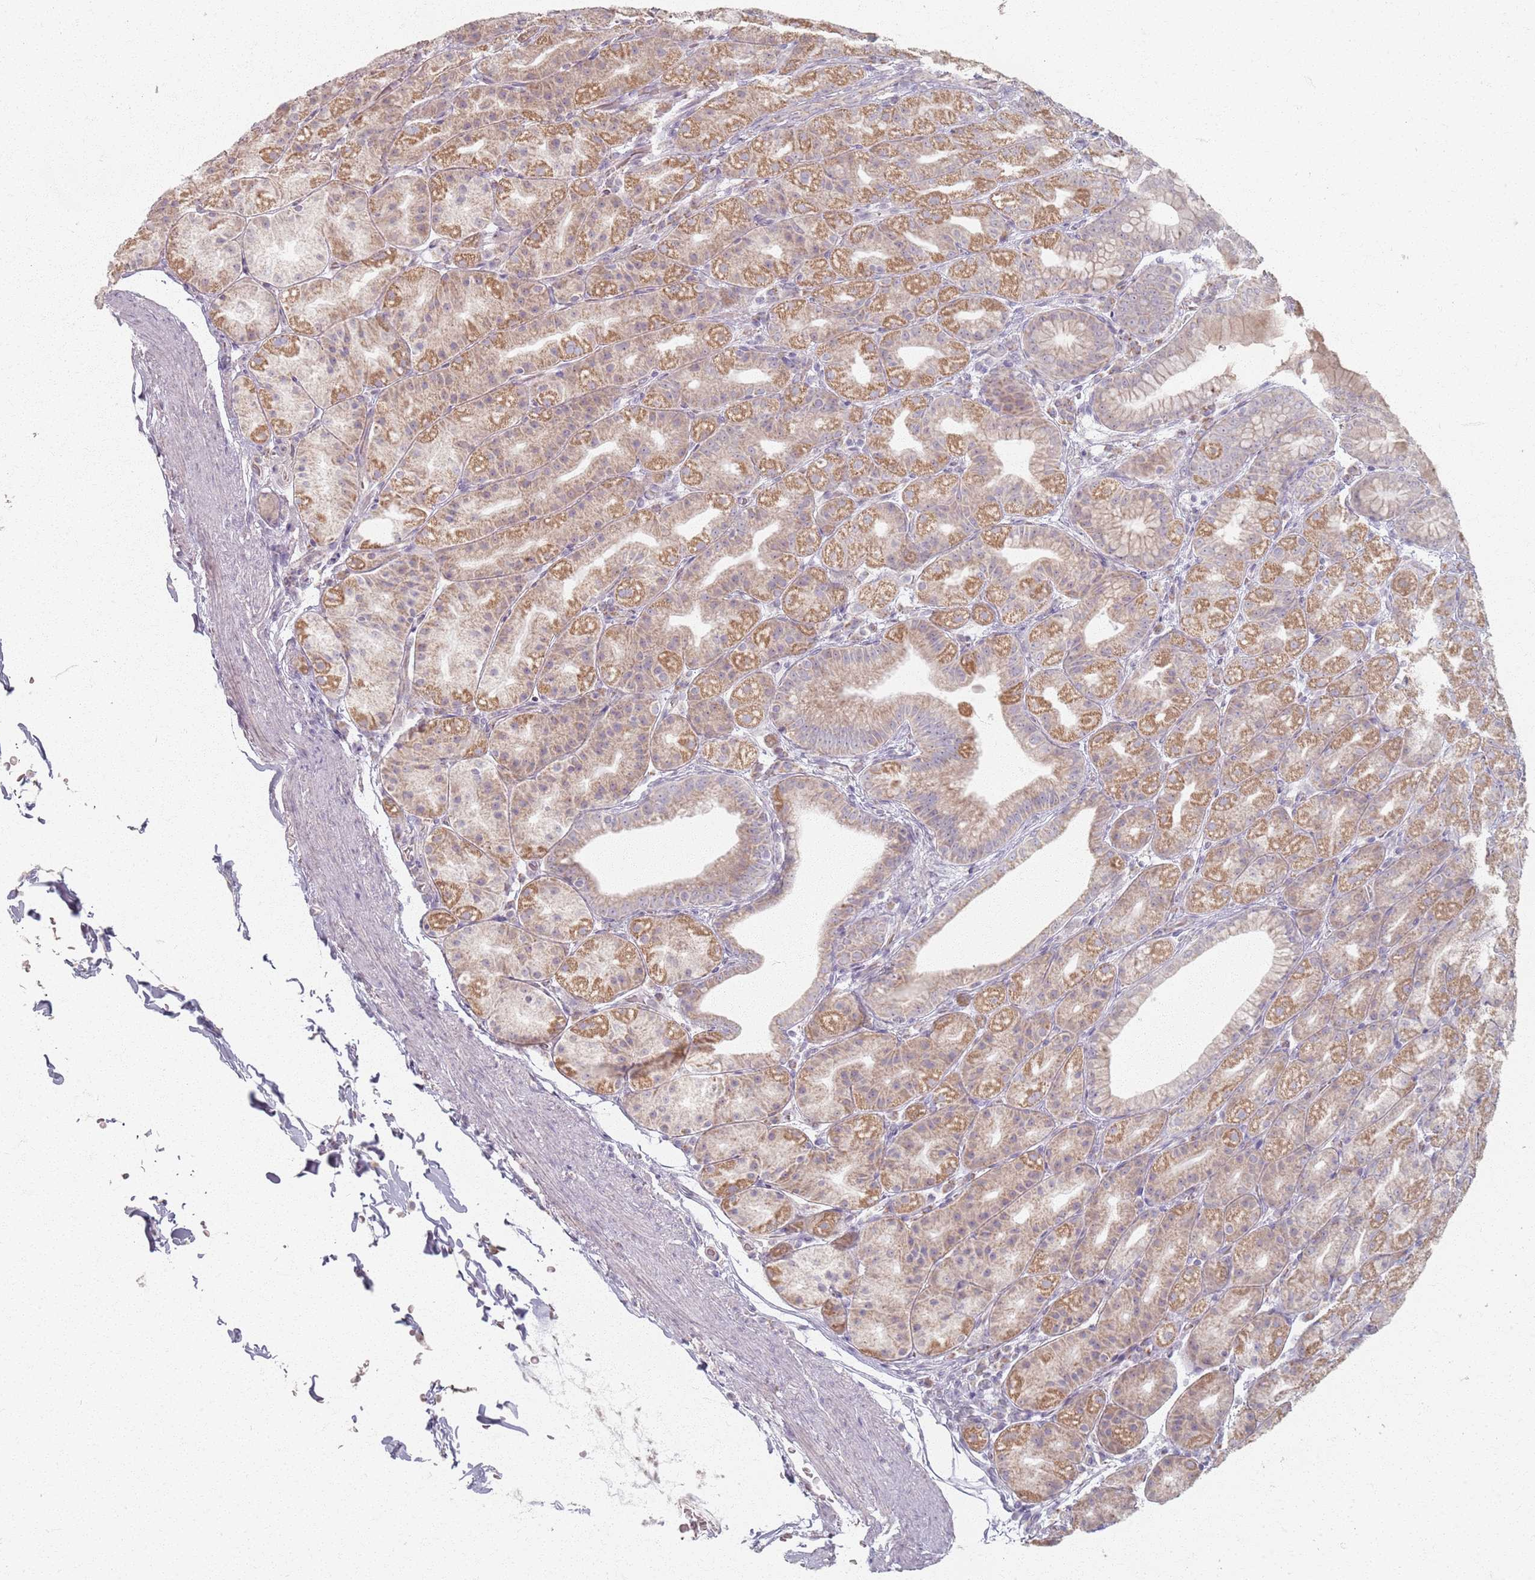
{"staining": {"intensity": "moderate", "quantity": ">75%", "location": "cytoplasmic/membranous"}, "tissue": "stomach", "cell_type": "Glandular cells", "image_type": "normal", "snomed": [{"axis": "morphology", "description": "Normal tissue, NOS"}, {"axis": "topography", "description": "Stomach, upper"}, {"axis": "topography", "description": "Stomach"}], "caption": "The photomicrograph shows a brown stain indicating the presence of a protein in the cytoplasmic/membranous of glandular cells in stomach.", "gene": "PKD2L2", "patient": {"sex": "male", "age": 68}}